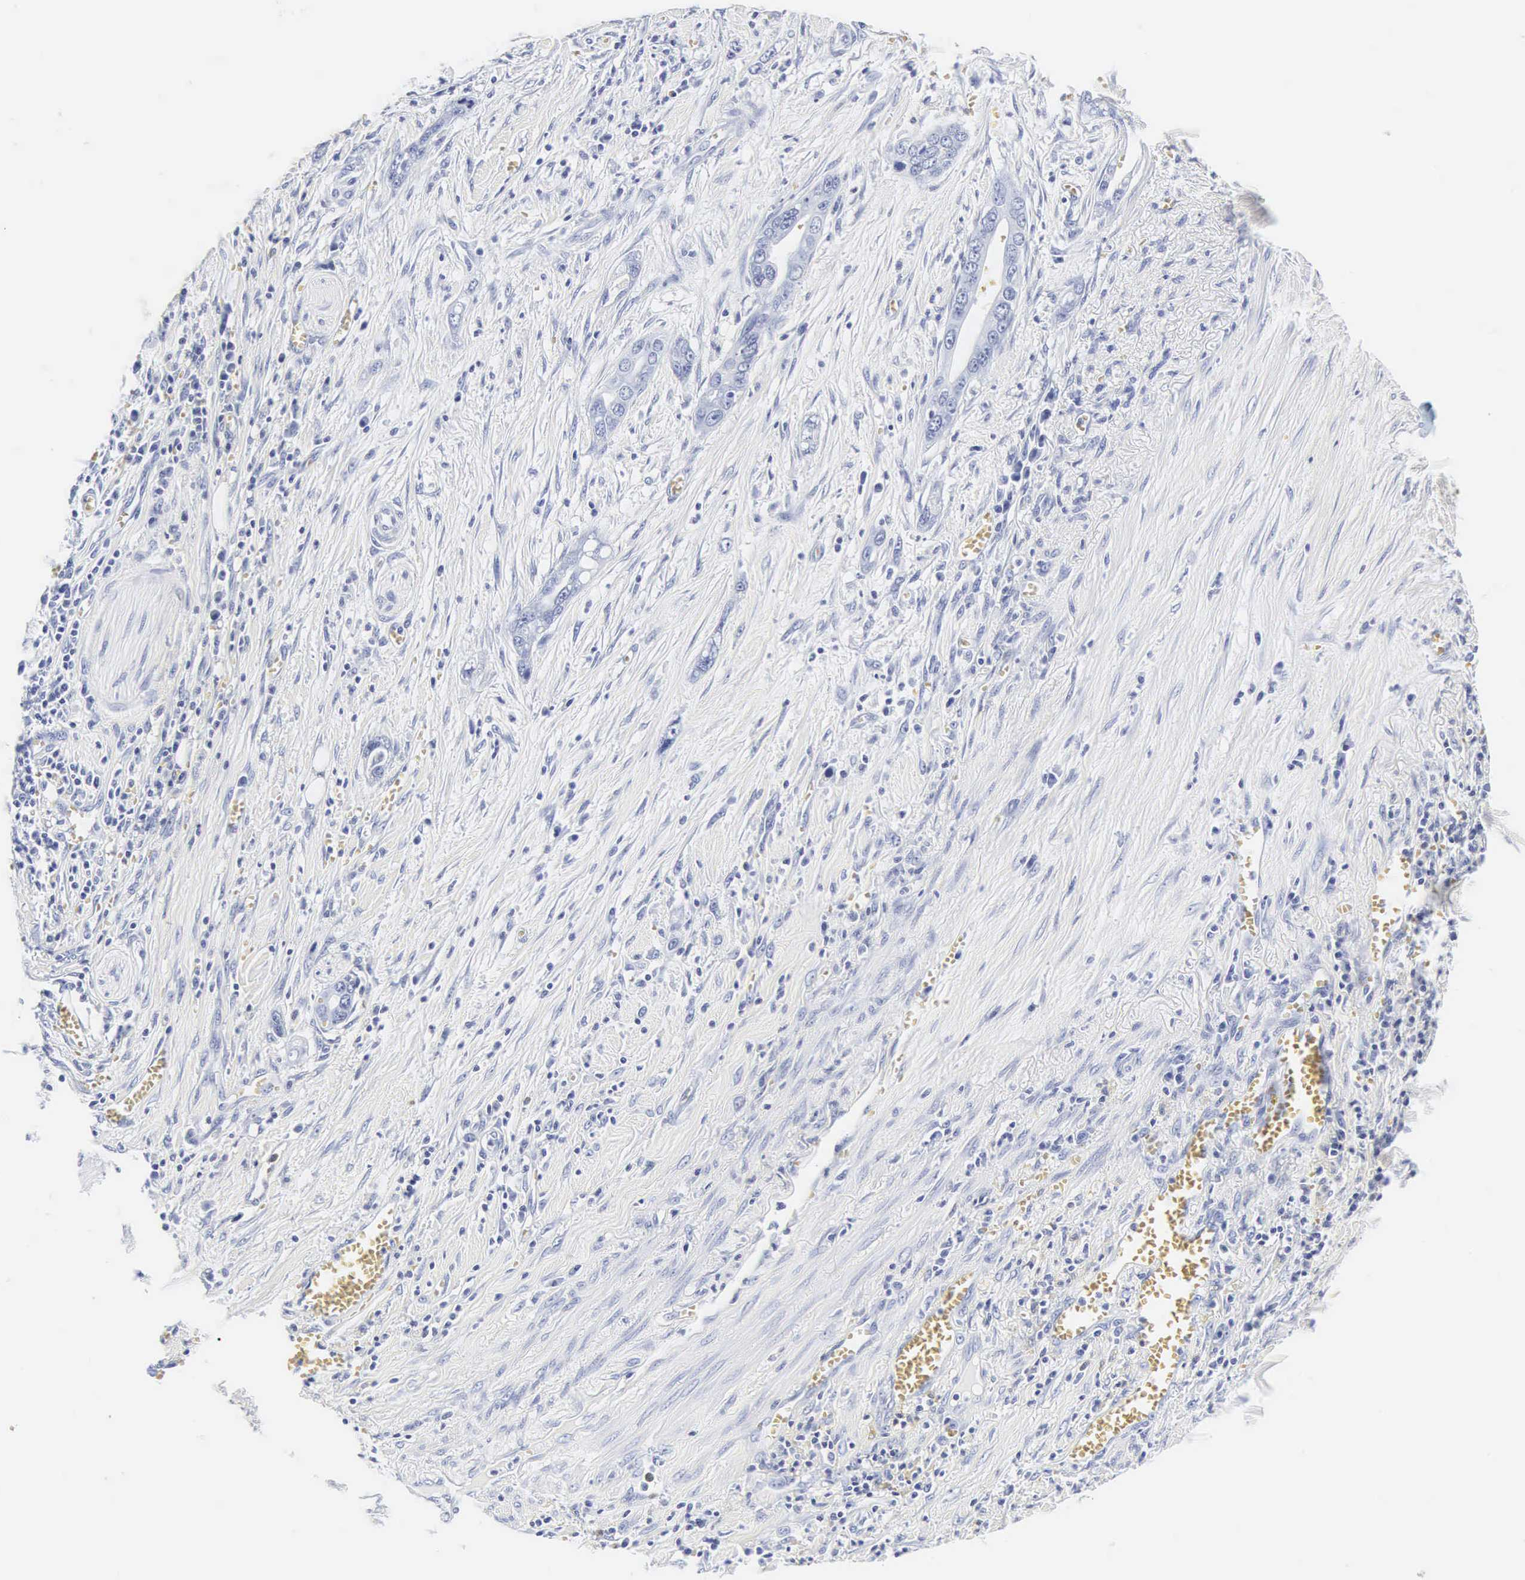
{"staining": {"intensity": "negative", "quantity": "none", "location": "none"}, "tissue": "pancreatic cancer", "cell_type": "Tumor cells", "image_type": "cancer", "snomed": [{"axis": "morphology", "description": "Adenocarcinoma, NOS"}, {"axis": "topography", "description": "Pancreas"}], "caption": "This is an immunohistochemistry micrograph of pancreatic cancer (adenocarcinoma). There is no expression in tumor cells.", "gene": "INS", "patient": {"sex": "male", "age": 69}}